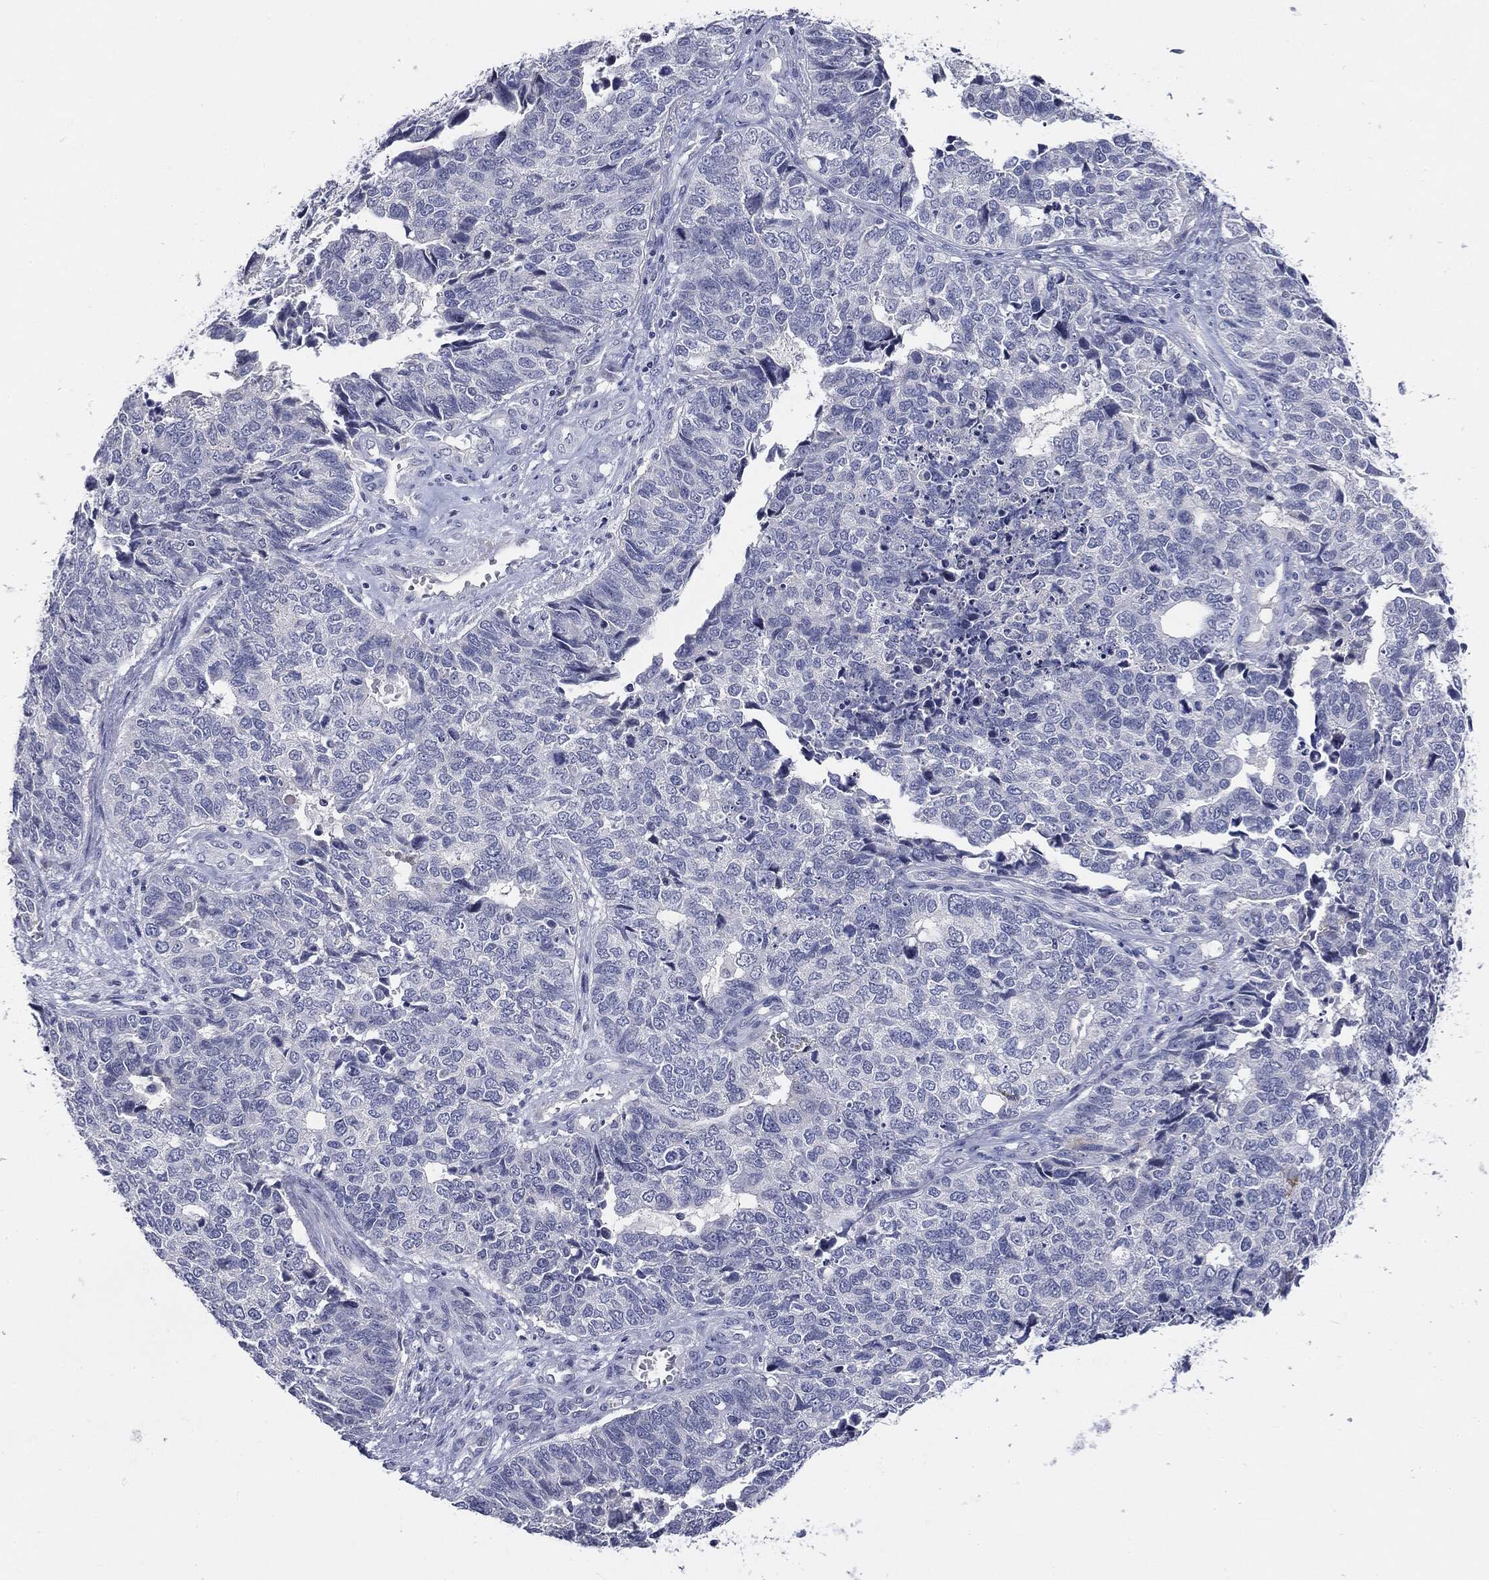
{"staining": {"intensity": "negative", "quantity": "none", "location": "none"}, "tissue": "cervical cancer", "cell_type": "Tumor cells", "image_type": "cancer", "snomed": [{"axis": "morphology", "description": "Squamous cell carcinoma, NOS"}, {"axis": "topography", "description": "Cervix"}], "caption": "This is a photomicrograph of immunohistochemistry staining of cervical squamous cell carcinoma, which shows no expression in tumor cells. (Stains: DAB (3,3'-diaminobenzidine) immunohistochemistry (IHC) with hematoxylin counter stain, Microscopy: brightfield microscopy at high magnification).", "gene": "CGB1", "patient": {"sex": "female", "age": 63}}